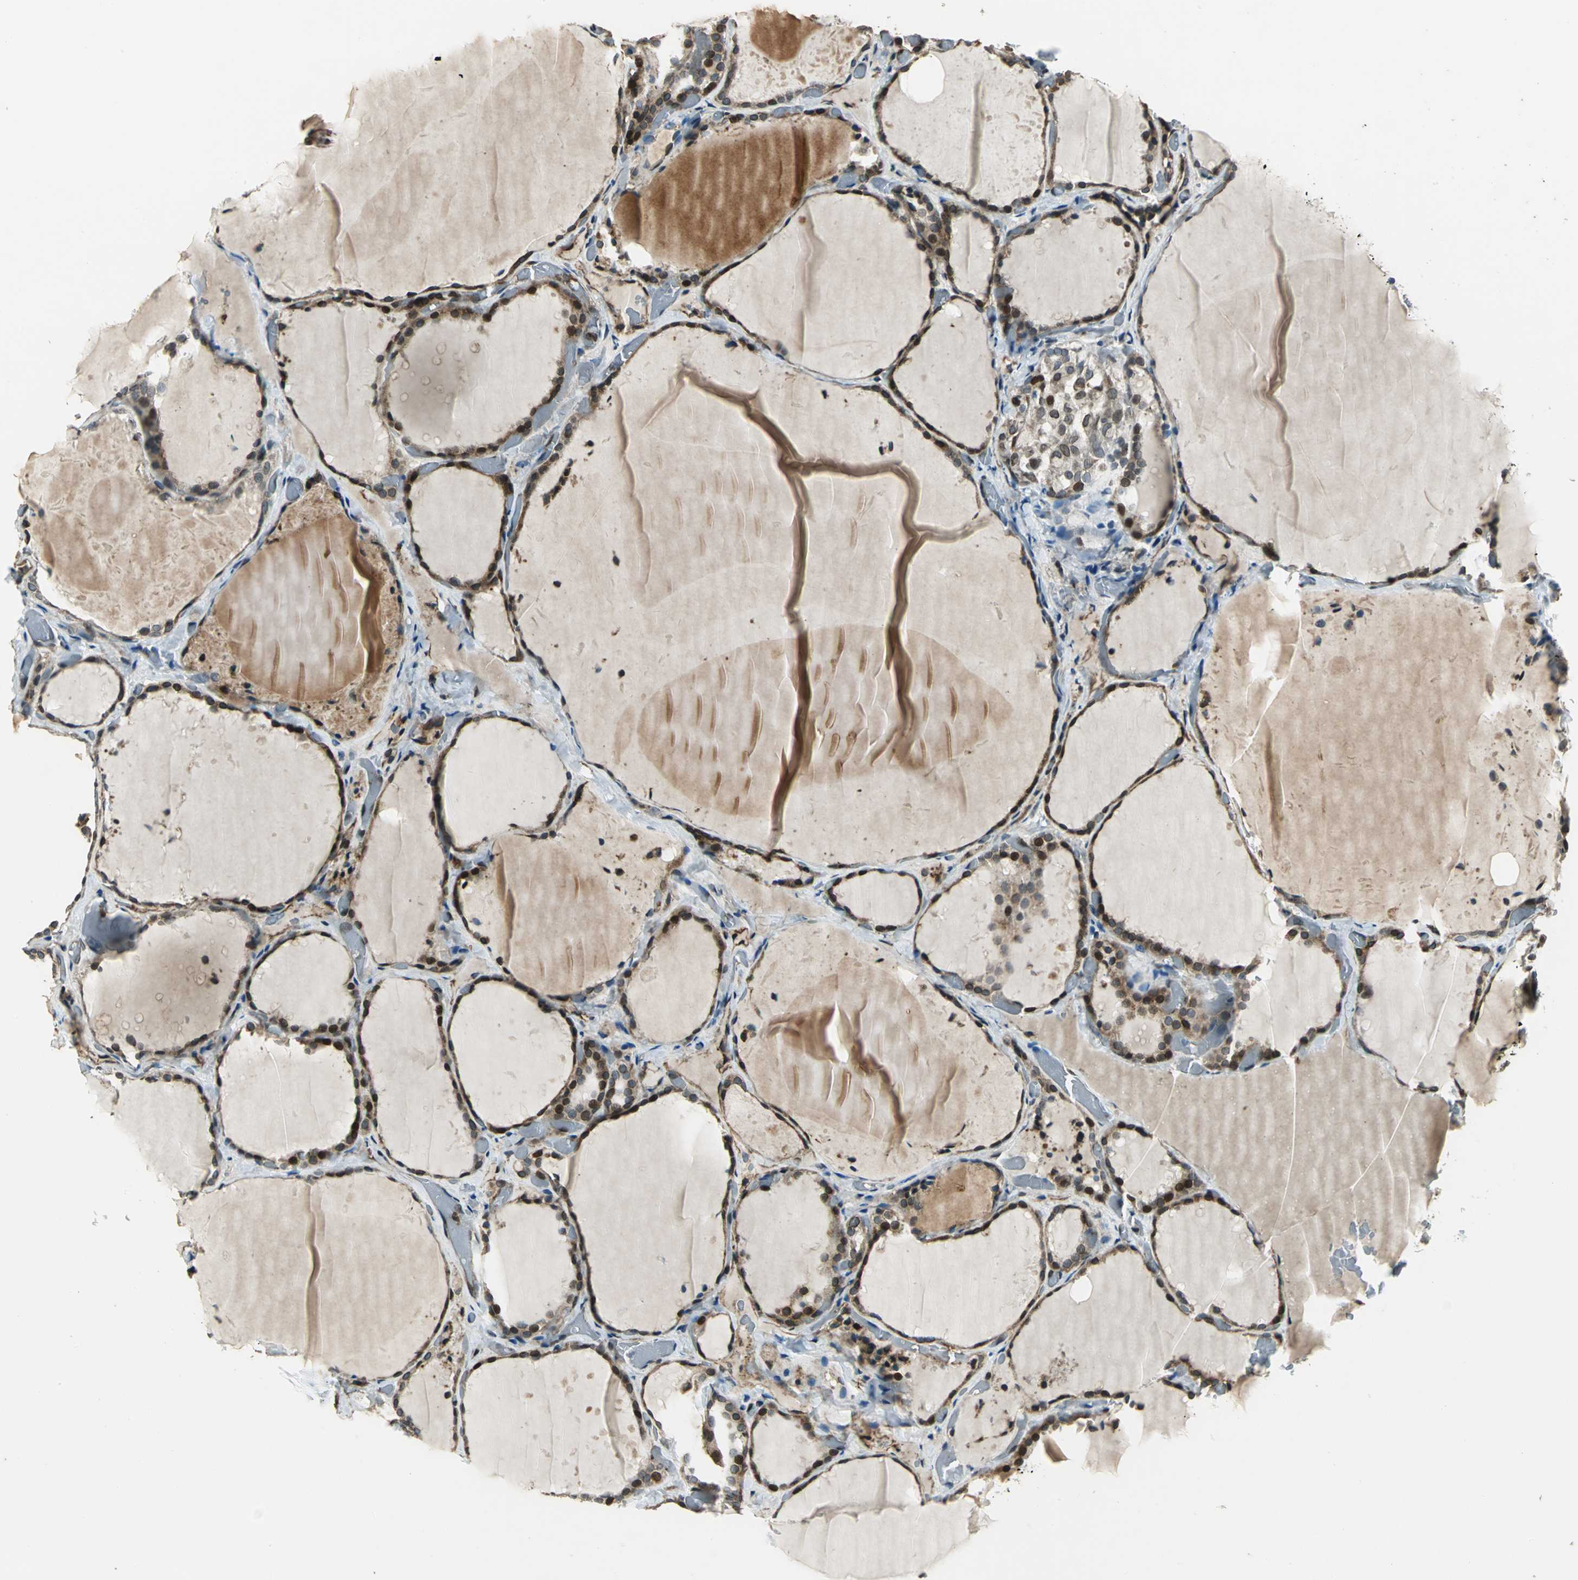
{"staining": {"intensity": "strong", "quantity": "25%-75%", "location": "cytoplasmic/membranous,nuclear"}, "tissue": "thyroid gland", "cell_type": "Glandular cells", "image_type": "normal", "snomed": [{"axis": "morphology", "description": "Normal tissue, NOS"}, {"axis": "topography", "description": "Thyroid gland"}], "caption": "Thyroid gland stained for a protein exhibits strong cytoplasmic/membranous,nuclear positivity in glandular cells. The staining was performed using DAB (3,3'-diaminobenzidine) to visualize the protein expression in brown, while the nuclei were stained in blue with hematoxylin (Magnification: 20x).", "gene": "BRIP1", "patient": {"sex": "female", "age": 22}}